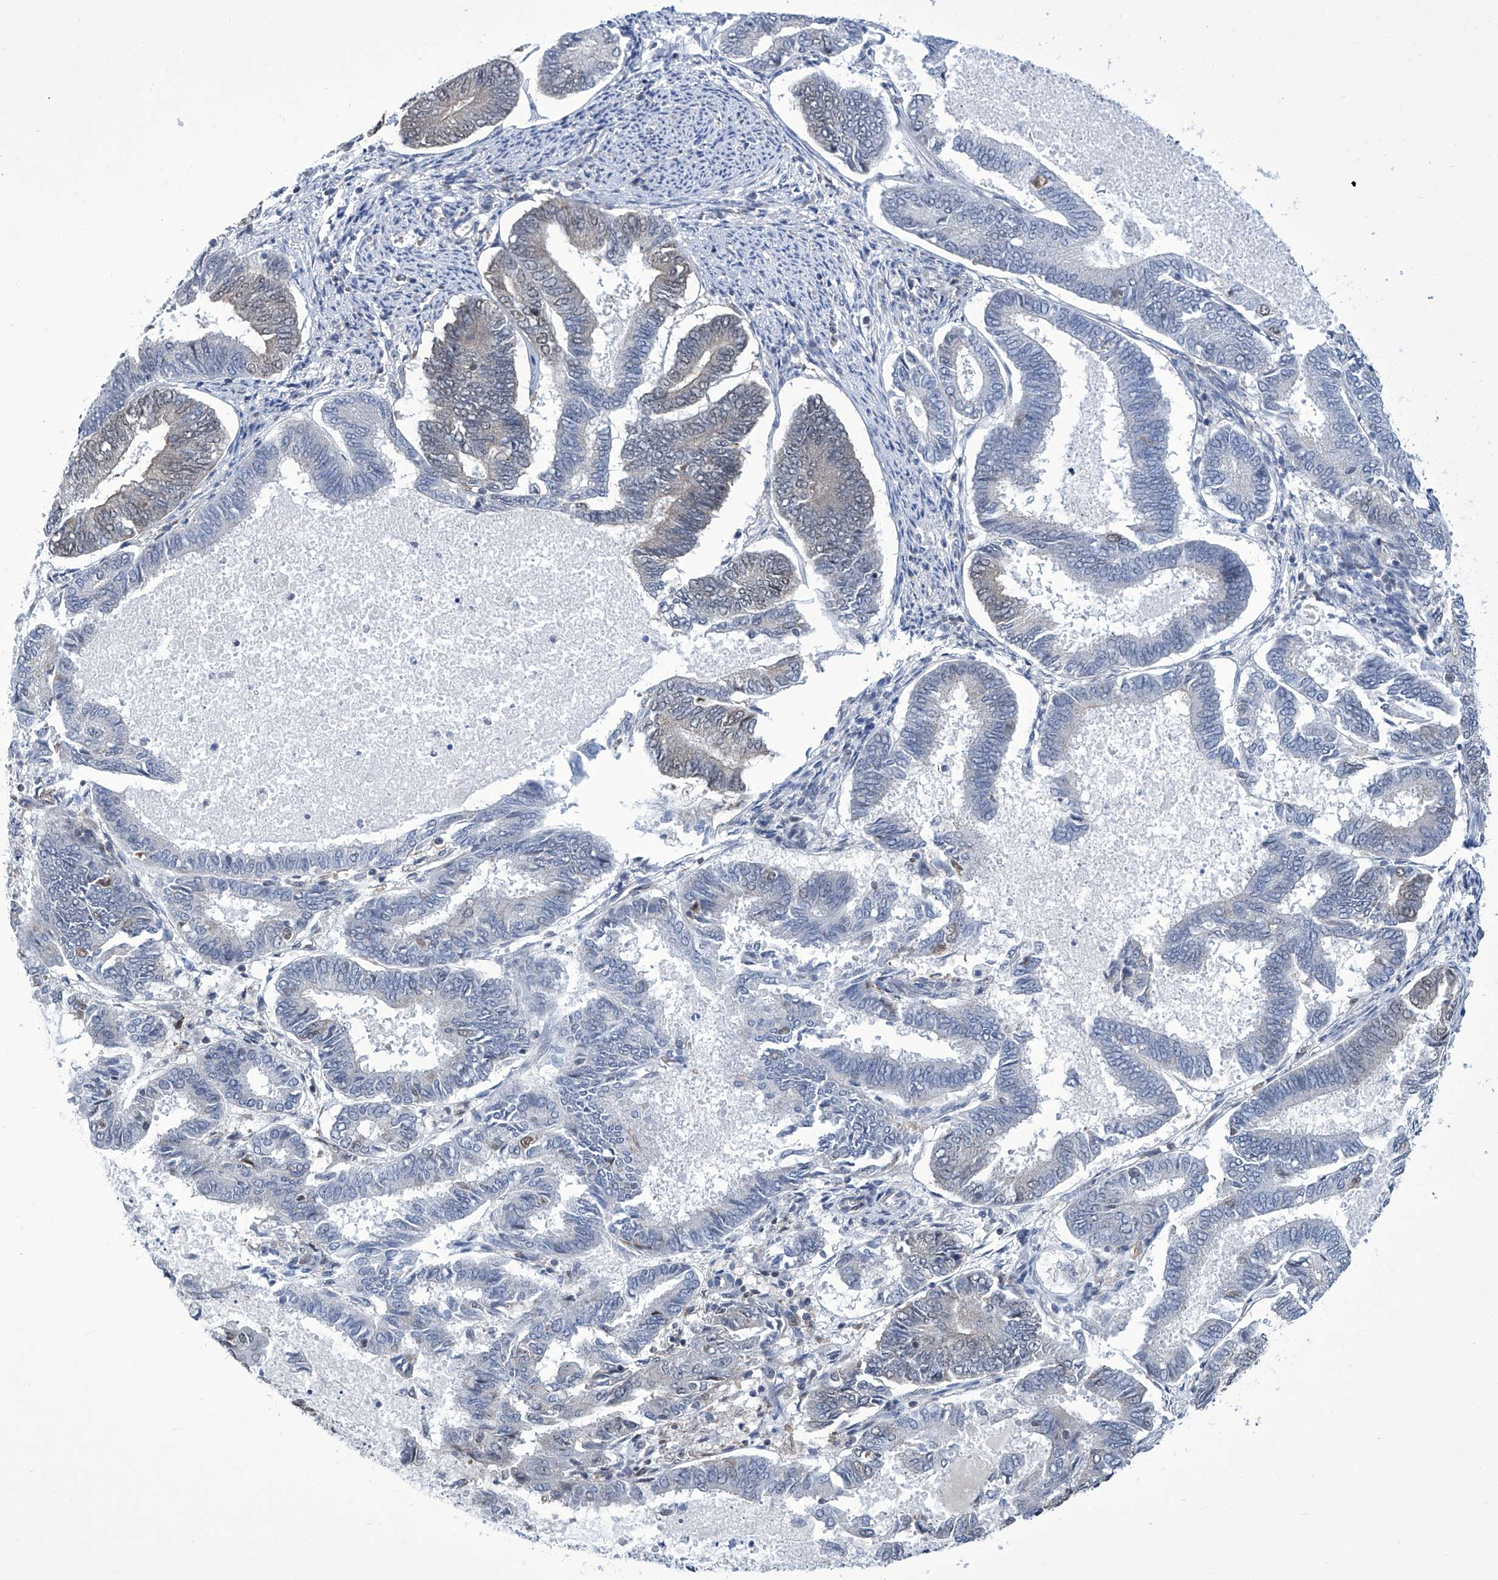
{"staining": {"intensity": "weak", "quantity": "<25%", "location": "nuclear"}, "tissue": "endometrial cancer", "cell_type": "Tumor cells", "image_type": "cancer", "snomed": [{"axis": "morphology", "description": "Adenocarcinoma, NOS"}, {"axis": "topography", "description": "Endometrium"}], "caption": "Immunohistochemistry (IHC) image of neoplastic tissue: endometrial cancer stained with DAB (3,3'-diaminobenzidine) demonstrates no significant protein expression in tumor cells.", "gene": "SREBF2", "patient": {"sex": "female", "age": 86}}